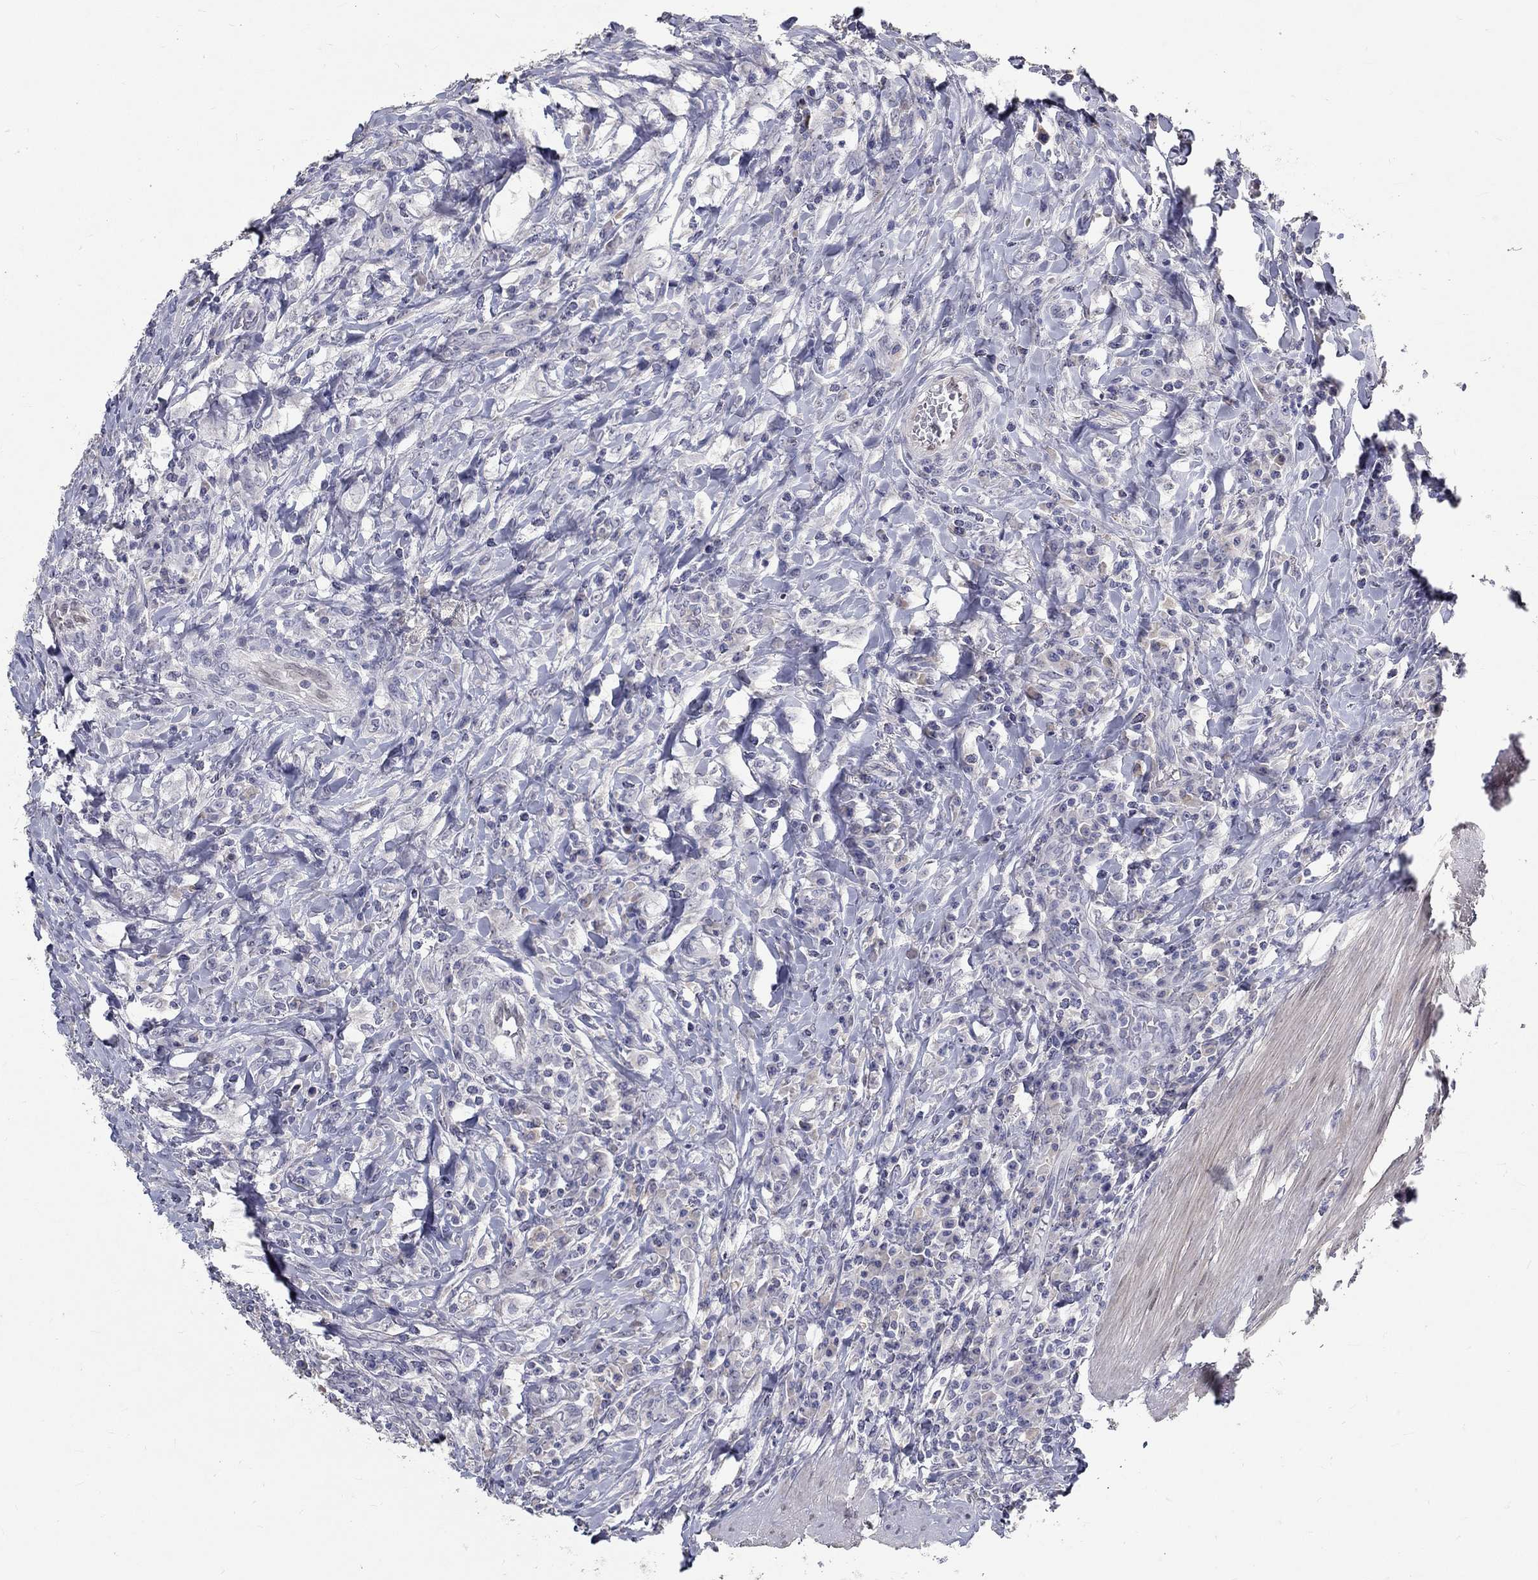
{"staining": {"intensity": "negative", "quantity": "none", "location": "none"}, "tissue": "colorectal cancer", "cell_type": "Tumor cells", "image_type": "cancer", "snomed": [{"axis": "morphology", "description": "Adenocarcinoma, NOS"}, {"axis": "topography", "description": "Colon"}], "caption": "A micrograph of adenocarcinoma (colorectal) stained for a protein exhibits no brown staining in tumor cells.", "gene": "FGF2", "patient": {"sex": "male", "age": 53}}